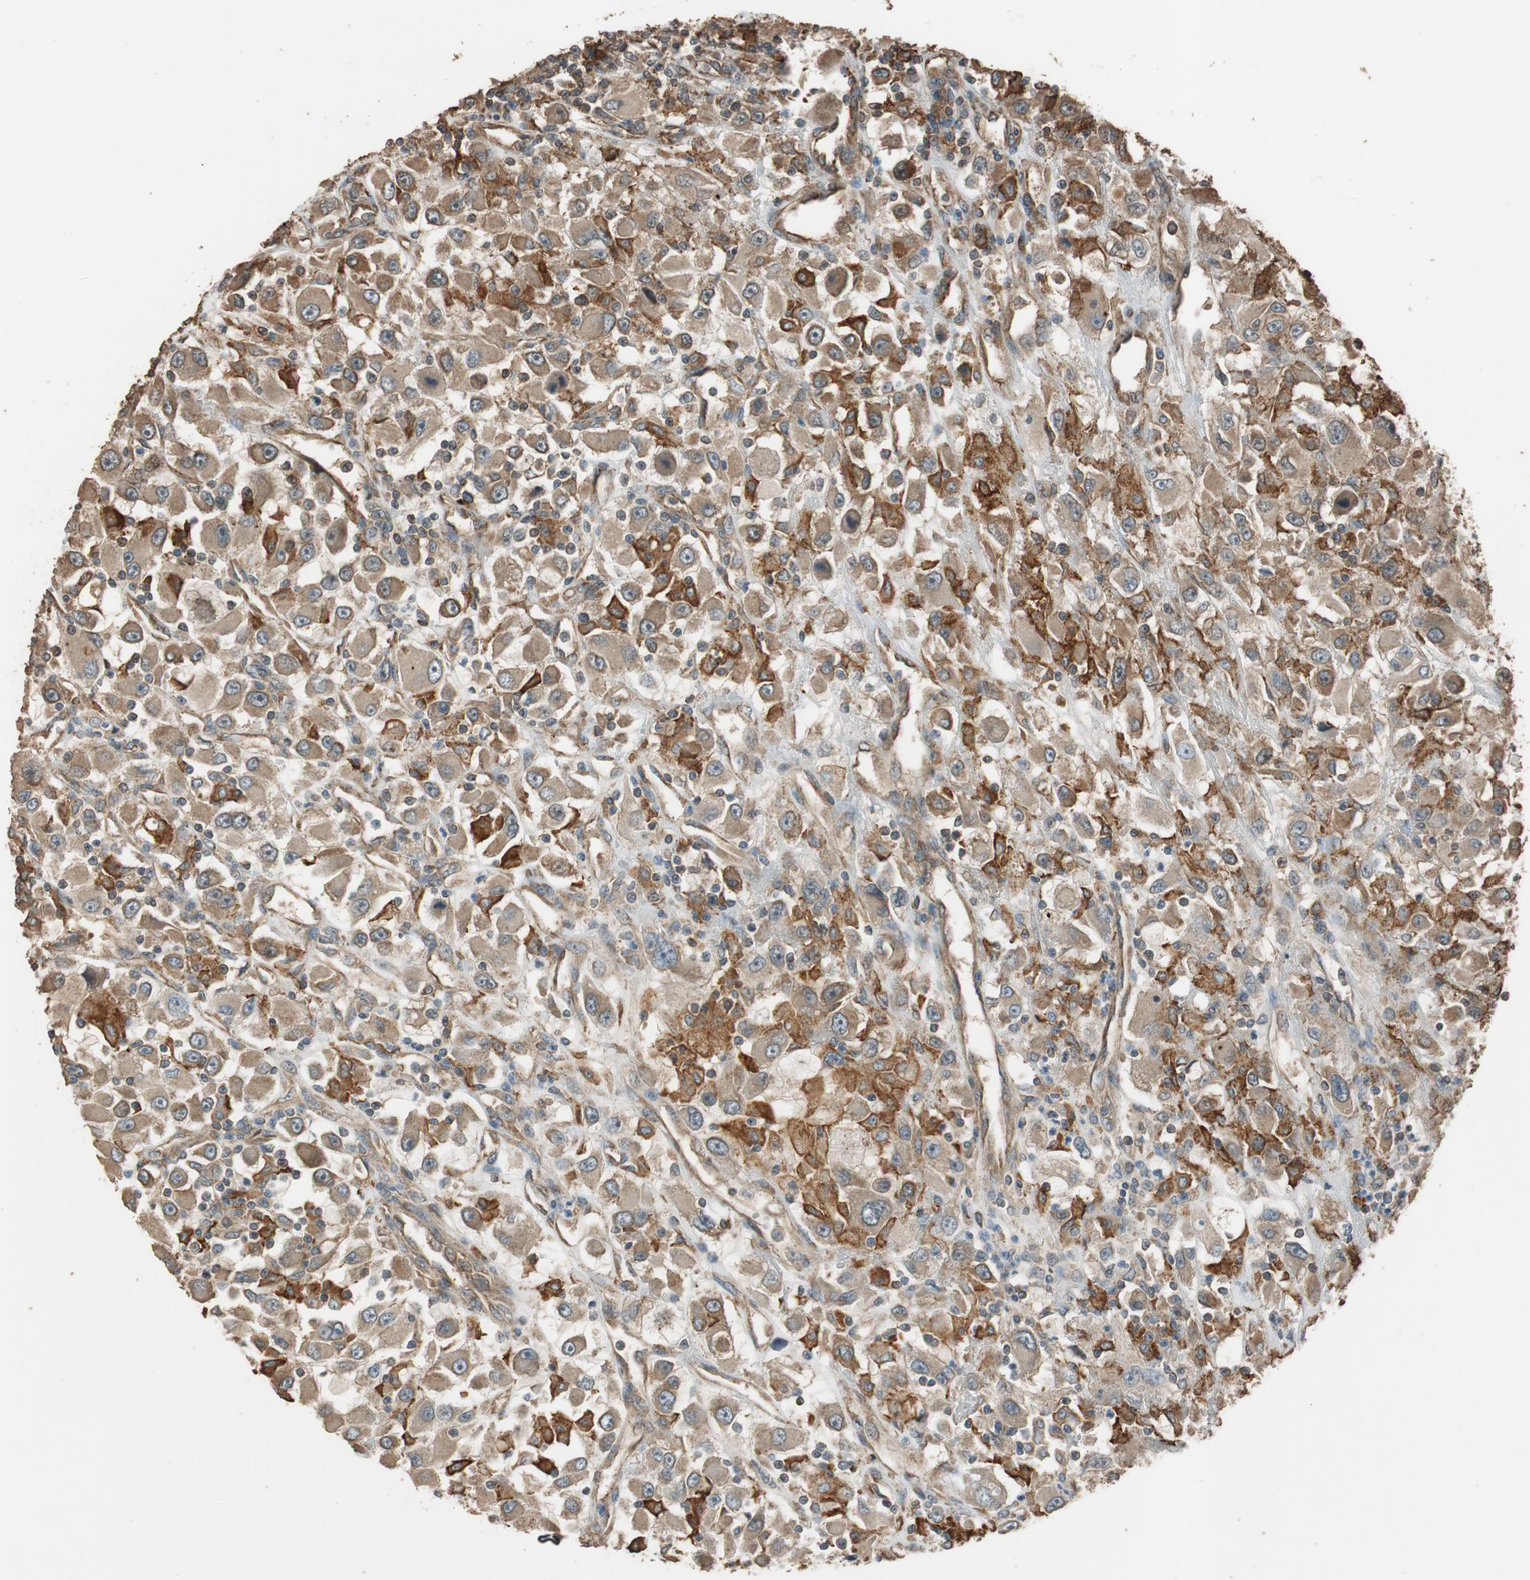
{"staining": {"intensity": "moderate", "quantity": ">75%", "location": "cytoplasmic/membranous"}, "tissue": "renal cancer", "cell_type": "Tumor cells", "image_type": "cancer", "snomed": [{"axis": "morphology", "description": "Adenocarcinoma, NOS"}, {"axis": "topography", "description": "Kidney"}], "caption": "Tumor cells exhibit moderate cytoplasmic/membranous expression in about >75% of cells in renal cancer. The staining was performed using DAB to visualize the protein expression in brown, while the nuclei were stained in blue with hematoxylin (Magnification: 20x).", "gene": "MST1R", "patient": {"sex": "female", "age": 52}}